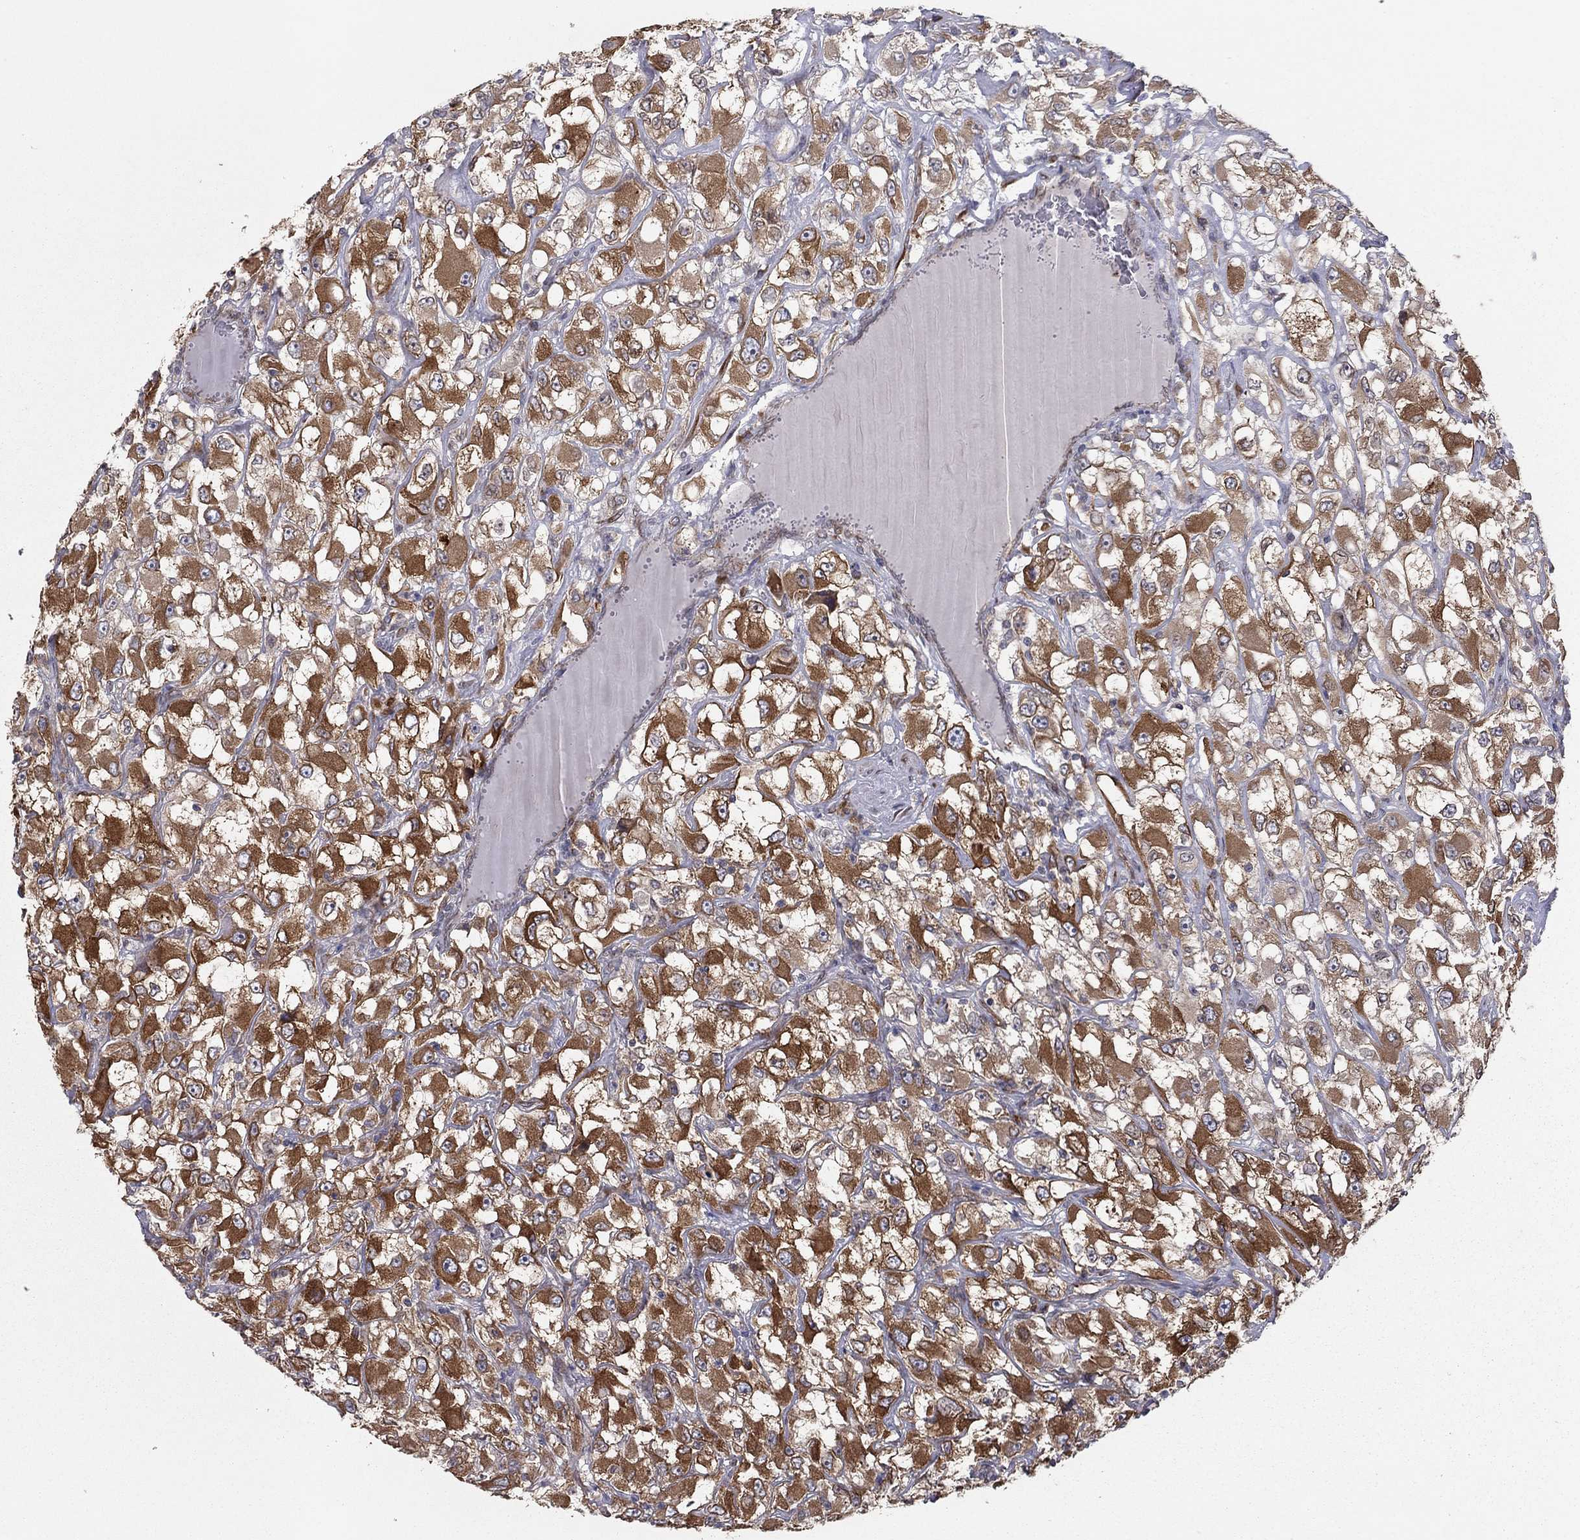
{"staining": {"intensity": "strong", "quantity": "25%-75%", "location": "cytoplasmic/membranous"}, "tissue": "renal cancer", "cell_type": "Tumor cells", "image_type": "cancer", "snomed": [{"axis": "morphology", "description": "Adenocarcinoma, NOS"}, {"axis": "topography", "description": "Kidney"}], "caption": "Protein expression by IHC displays strong cytoplasmic/membranous staining in approximately 25%-75% of tumor cells in renal cancer.", "gene": "YIF1A", "patient": {"sex": "female", "age": 52}}